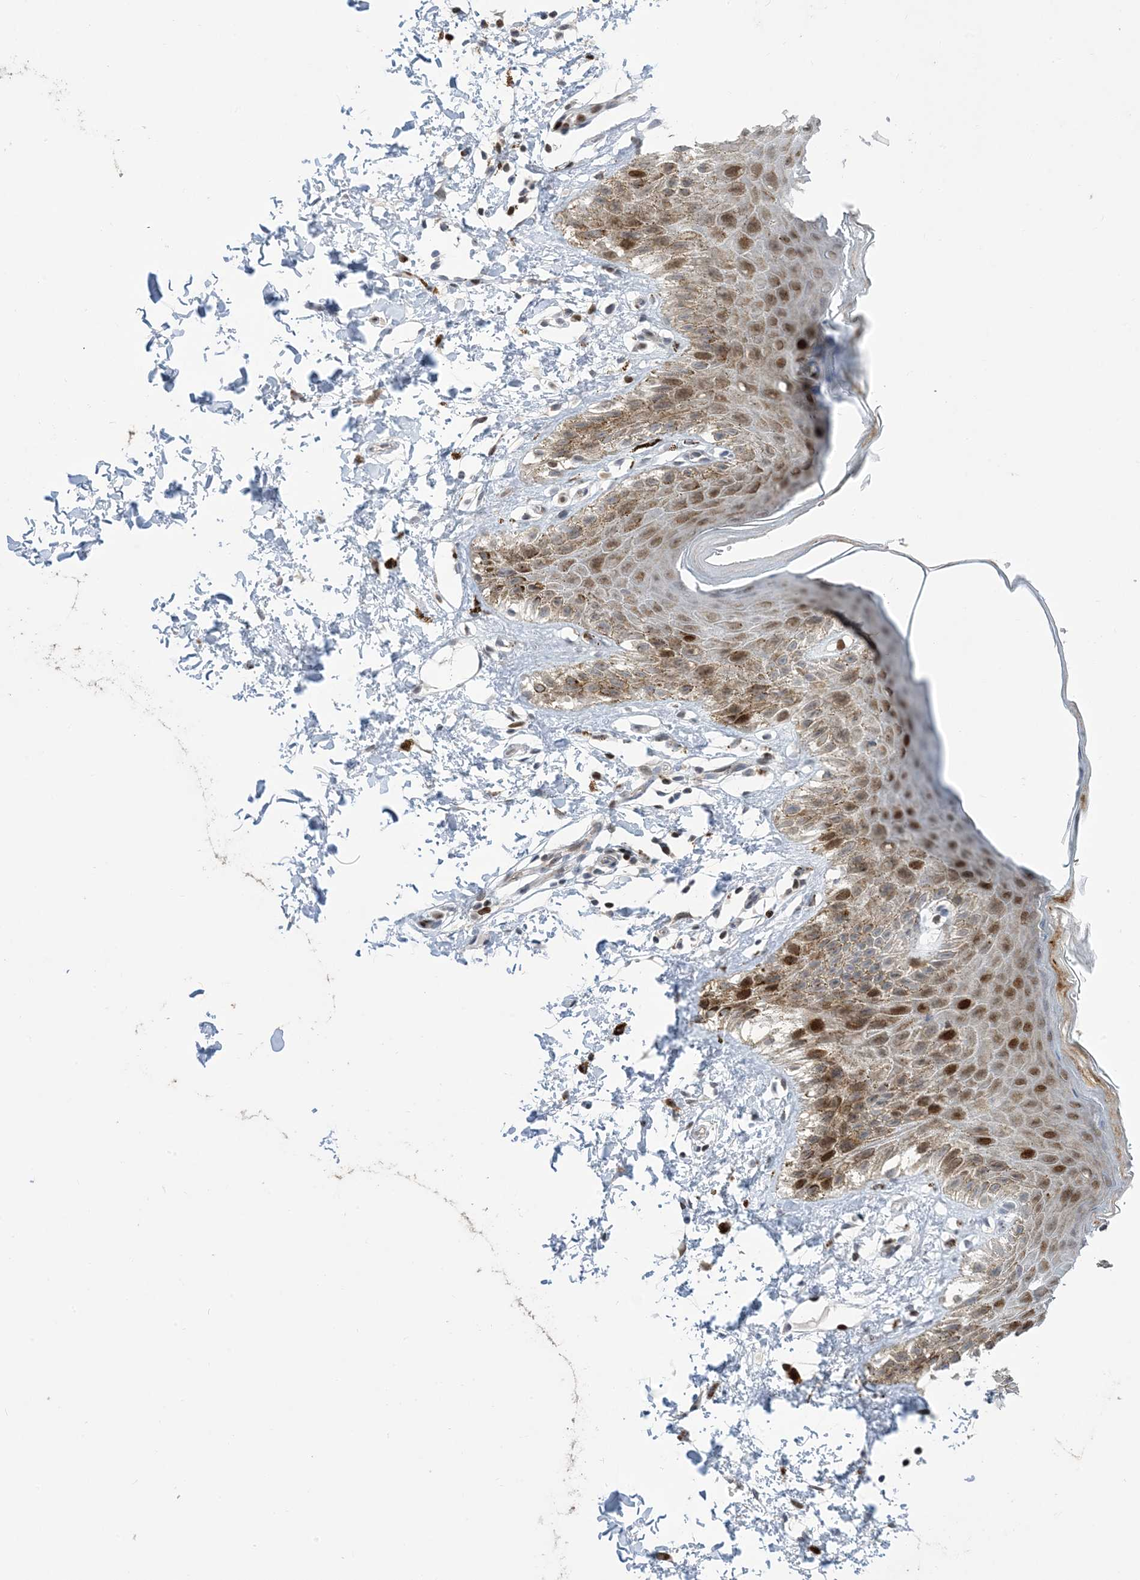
{"staining": {"intensity": "strong", "quantity": ">75%", "location": "nuclear"}, "tissue": "skin", "cell_type": "Epidermal cells", "image_type": "normal", "snomed": [{"axis": "morphology", "description": "Normal tissue, NOS"}, {"axis": "topography", "description": "Anal"}], "caption": "This image demonstrates immunohistochemistry staining of benign human skin, with high strong nuclear staining in about >75% of epidermal cells.", "gene": "SLC25A53", "patient": {"sex": "male", "age": 44}}